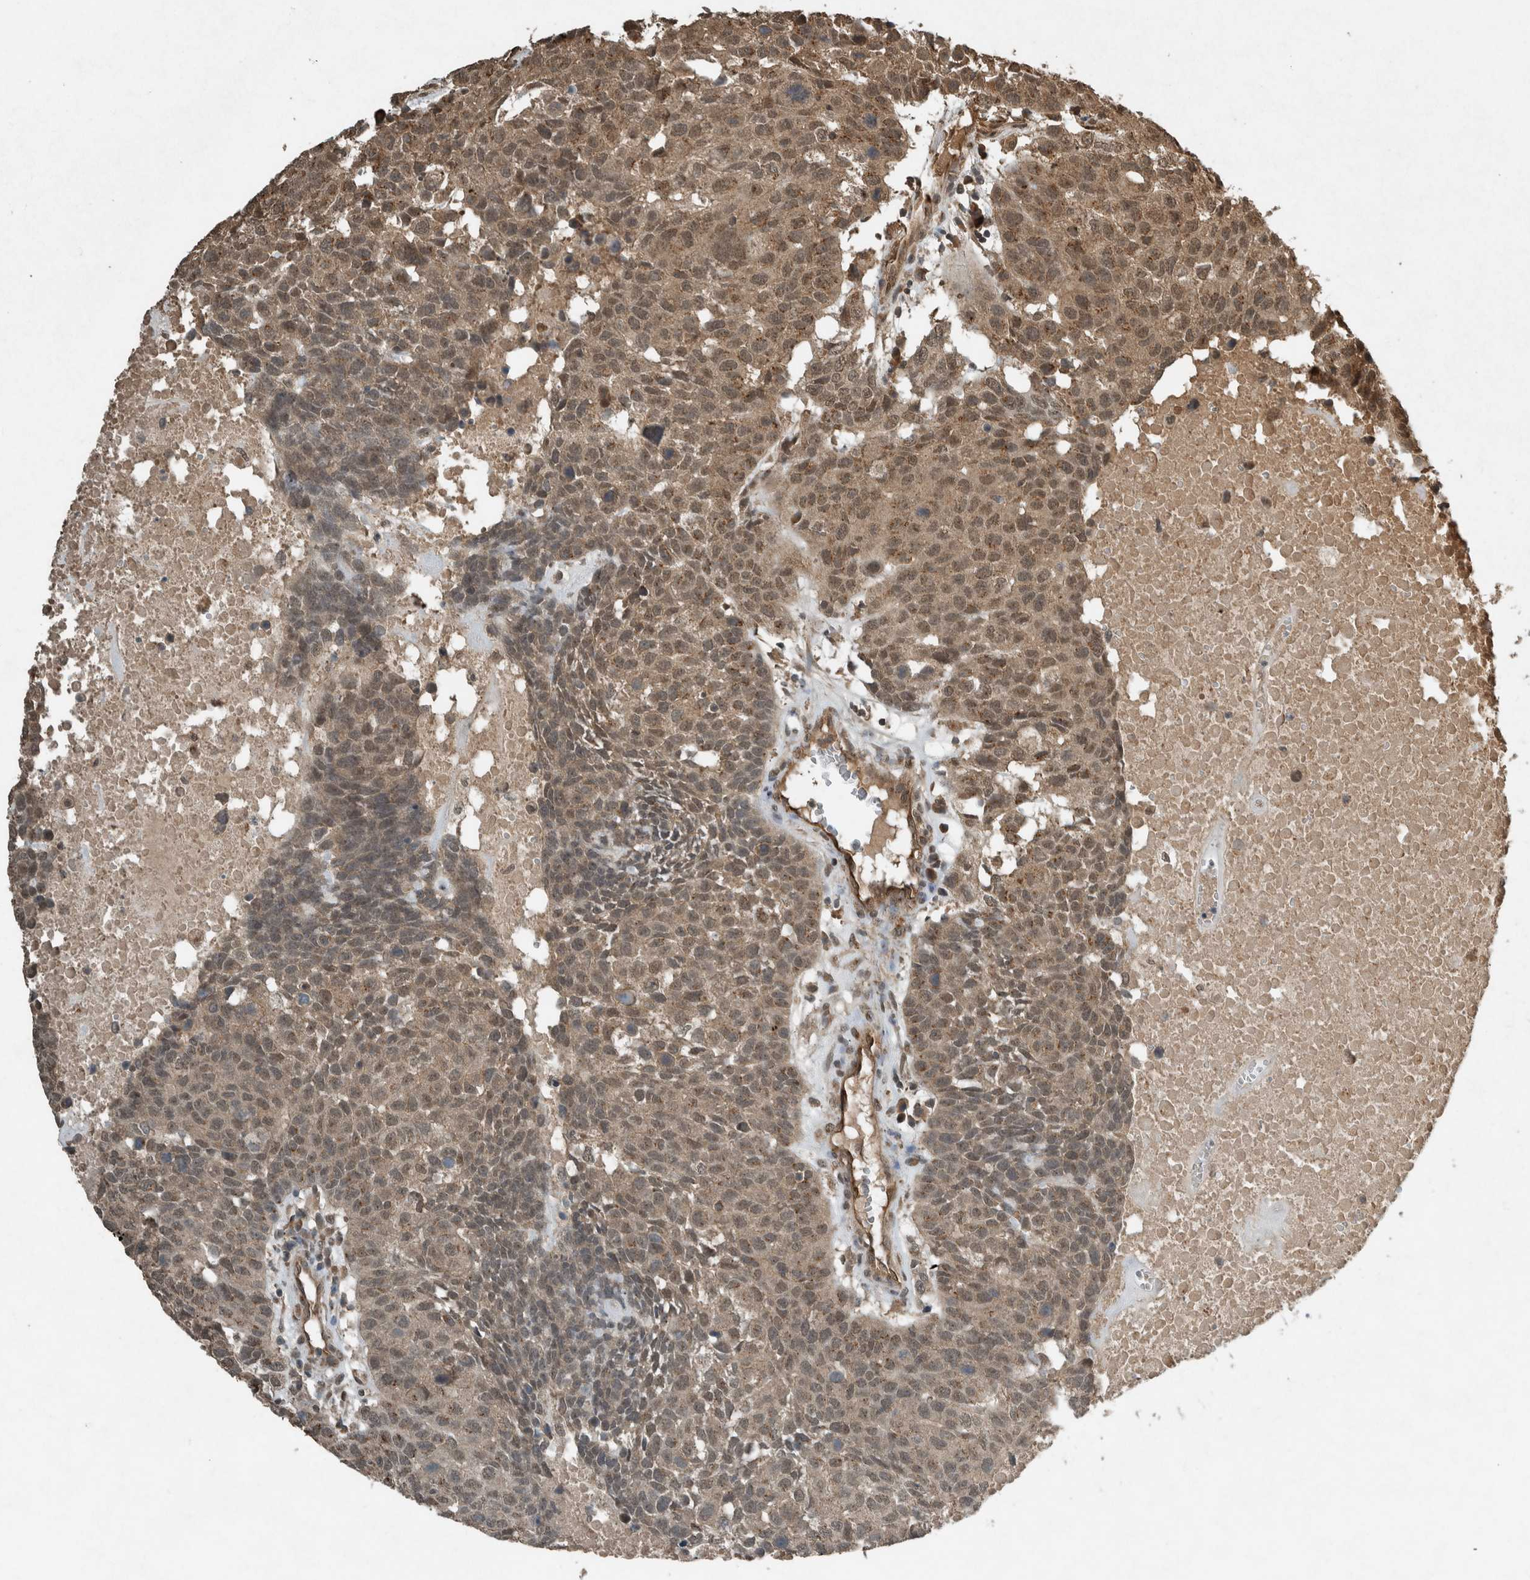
{"staining": {"intensity": "moderate", "quantity": ">75%", "location": "cytoplasmic/membranous,nuclear"}, "tissue": "head and neck cancer", "cell_type": "Tumor cells", "image_type": "cancer", "snomed": [{"axis": "morphology", "description": "Squamous cell carcinoma, NOS"}, {"axis": "topography", "description": "Head-Neck"}], "caption": "Immunohistochemistry (IHC) of human squamous cell carcinoma (head and neck) displays medium levels of moderate cytoplasmic/membranous and nuclear staining in about >75% of tumor cells.", "gene": "ARHGEF12", "patient": {"sex": "male", "age": 66}}